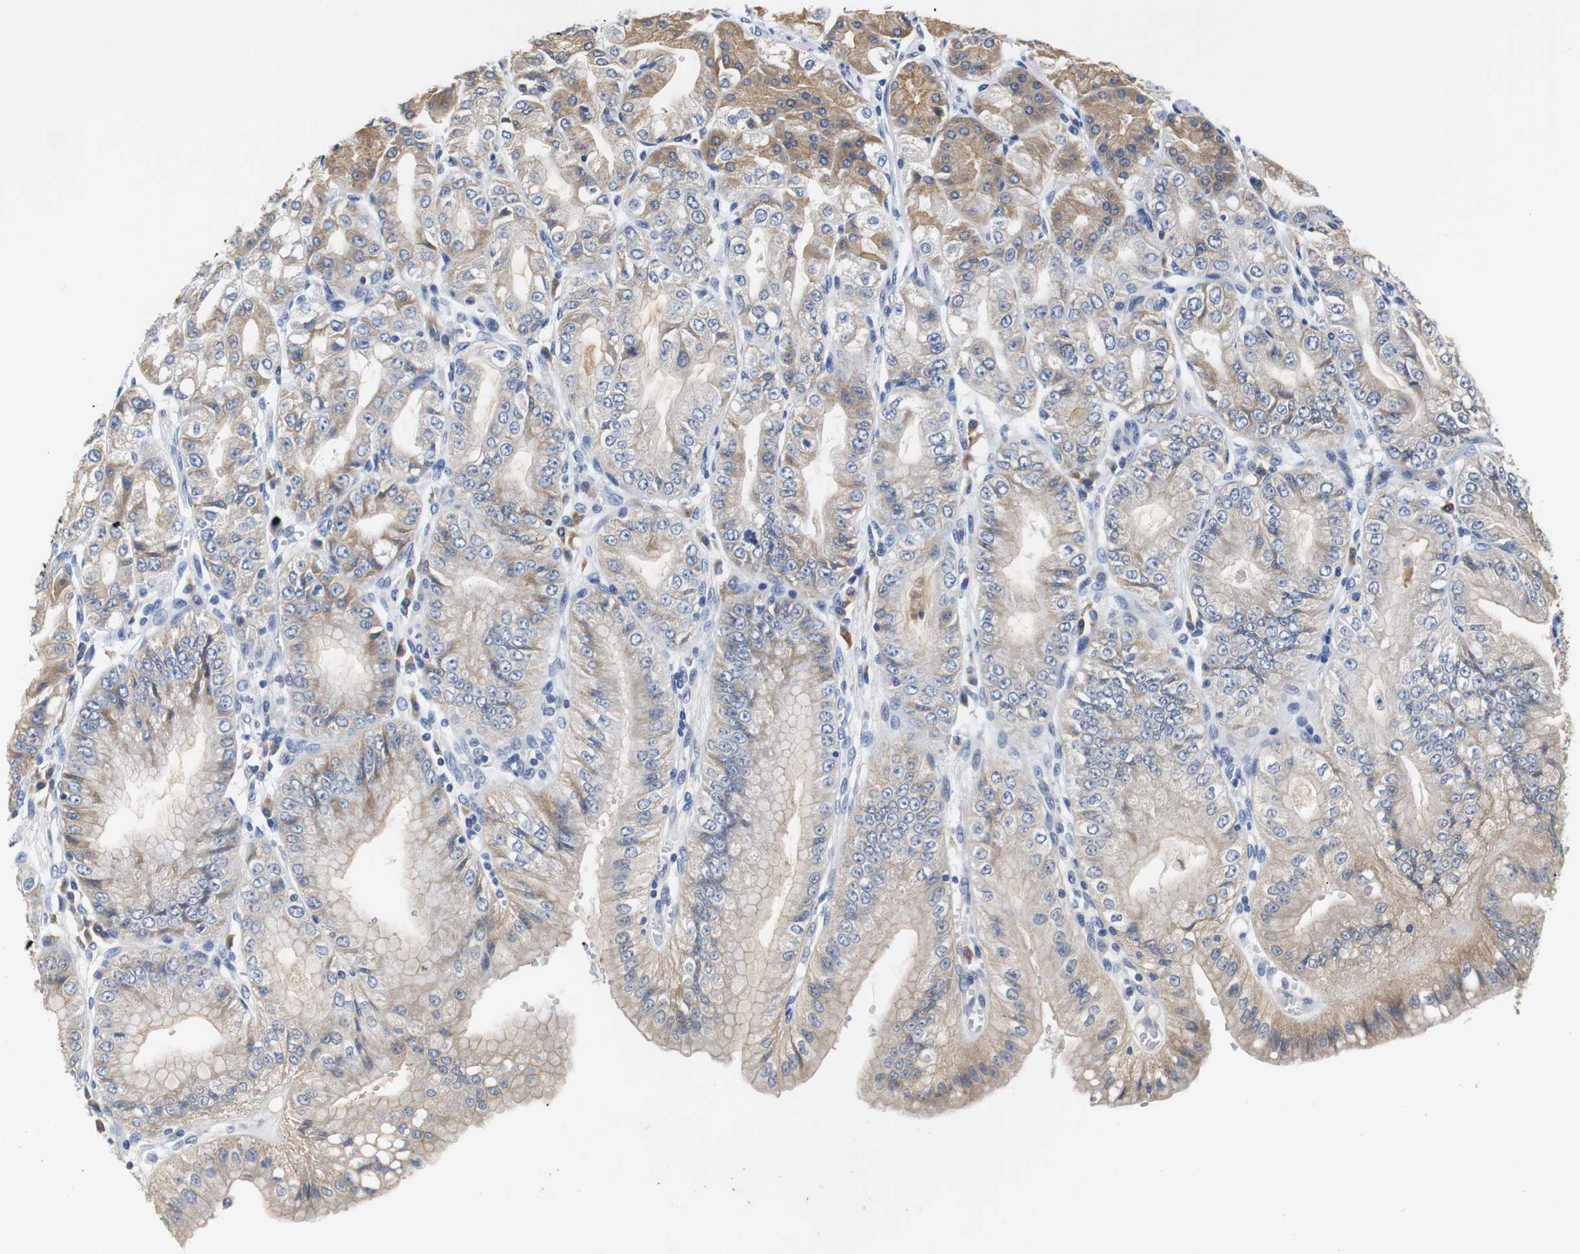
{"staining": {"intensity": "moderate", "quantity": "<25%", "location": "cytoplasmic/membranous"}, "tissue": "stomach", "cell_type": "Glandular cells", "image_type": "normal", "snomed": [{"axis": "morphology", "description": "Normal tissue, NOS"}, {"axis": "topography", "description": "Stomach, lower"}], "caption": "High-magnification brightfield microscopy of normal stomach stained with DAB (brown) and counterstained with hematoxylin (blue). glandular cells exhibit moderate cytoplasmic/membranous expression is identified in approximately<25% of cells. (DAB IHC with brightfield microscopy, high magnification).", "gene": "PCK1", "patient": {"sex": "male", "age": 71}}